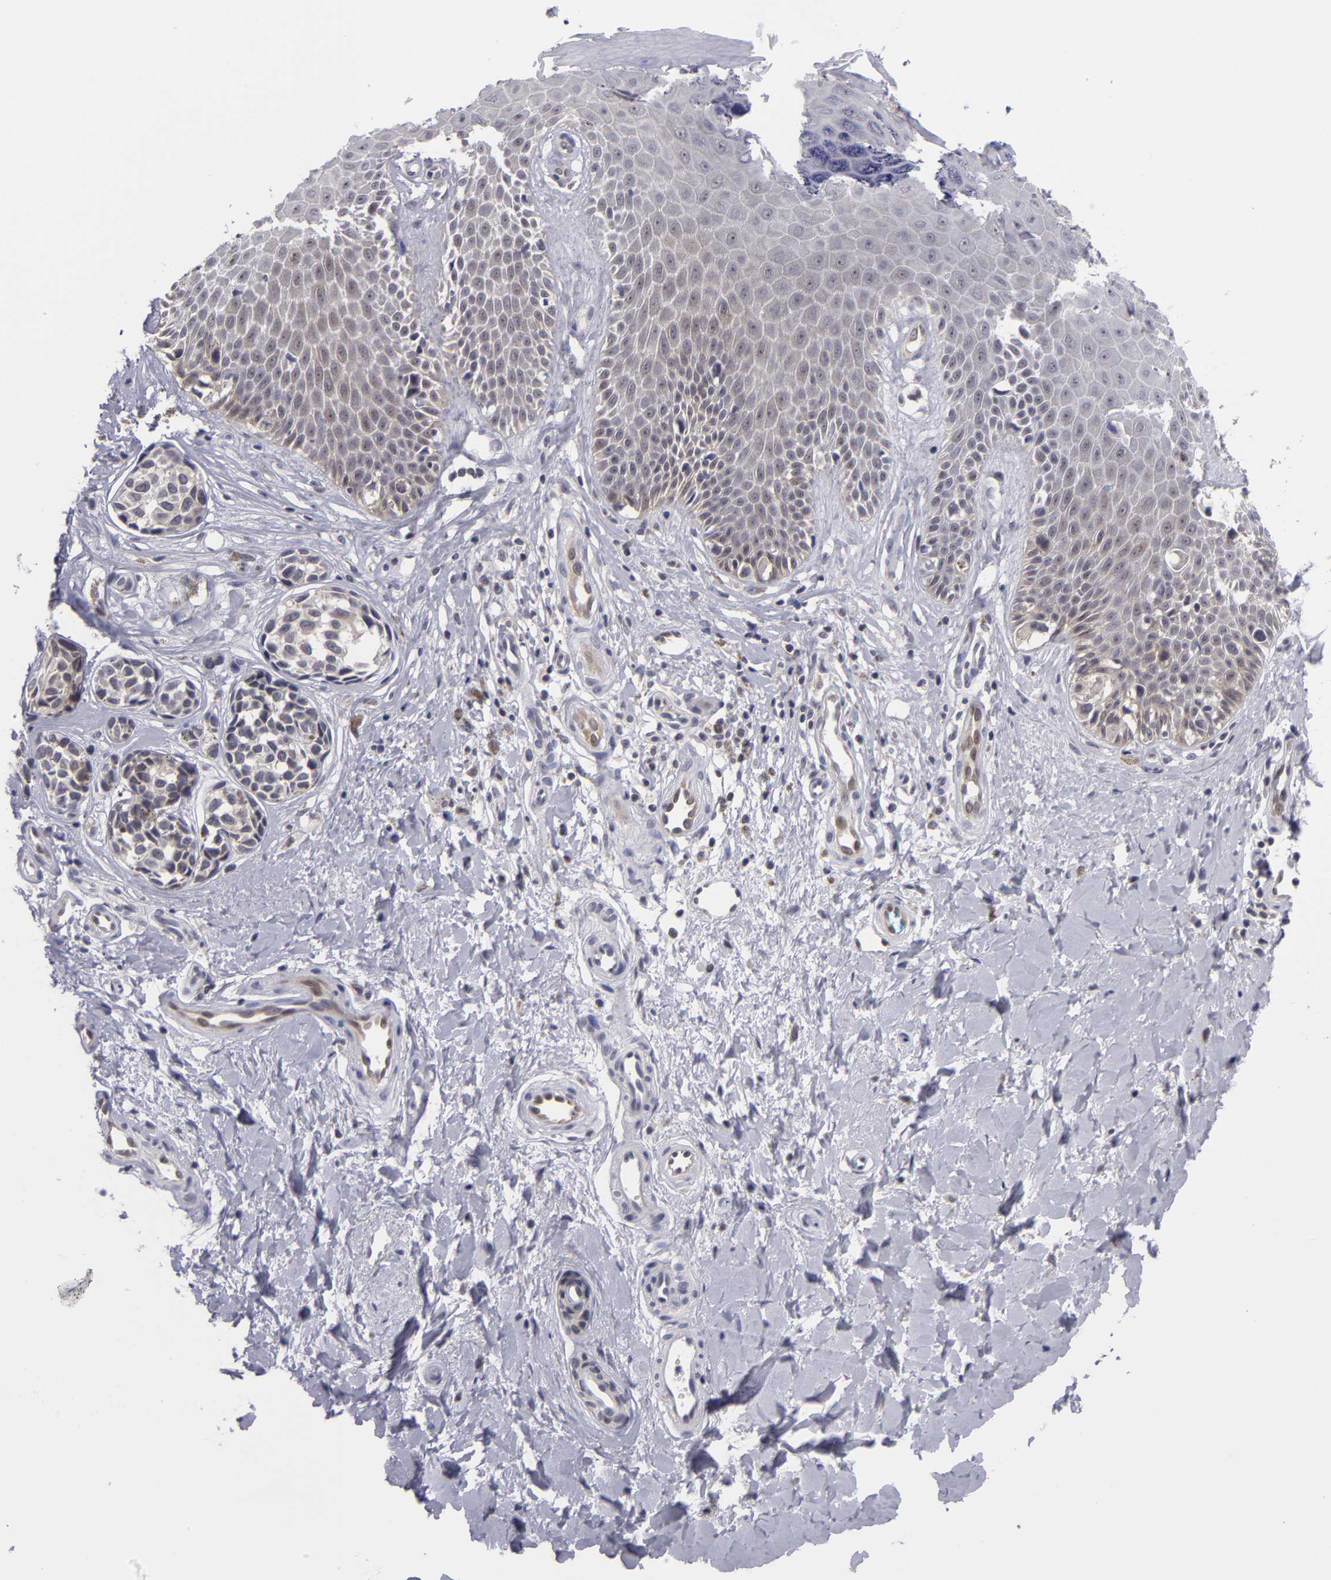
{"staining": {"intensity": "moderate", "quantity": ">75%", "location": "cytoplasmic/membranous"}, "tissue": "melanoma", "cell_type": "Tumor cells", "image_type": "cancer", "snomed": [{"axis": "morphology", "description": "Malignant melanoma, NOS"}, {"axis": "topography", "description": "Skin"}], "caption": "Malignant melanoma stained with a protein marker exhibits moderate staining in tumor cells.", "gene": "BCL10", "patient": {"sex": "male", "age": 79}}